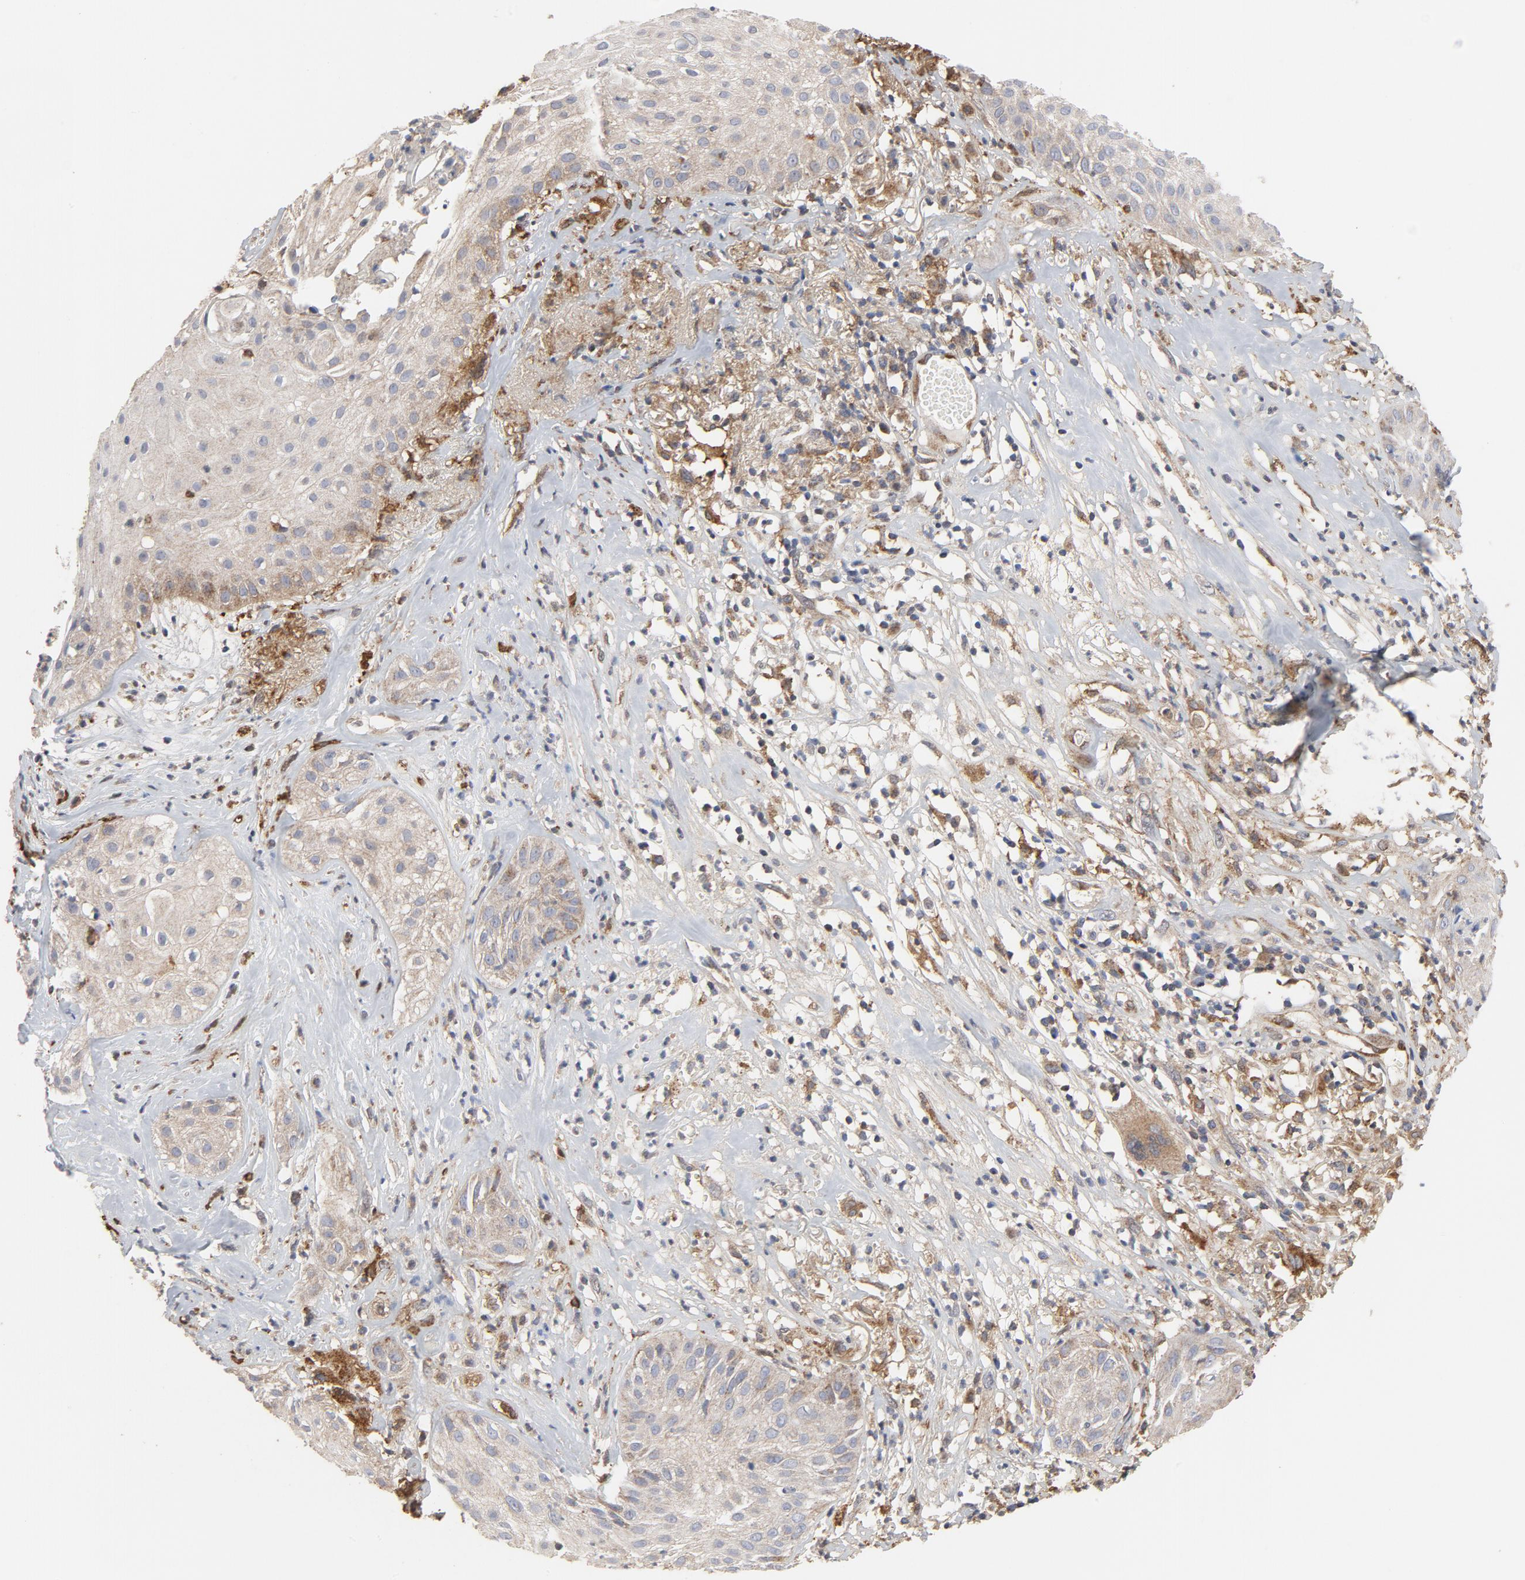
{"staining": {"intensity": "moderate", "quantity": "25%-75%", "location": "cytoplasmic/membranous"}, "tissue": "skin cancer", "cell_type": "Tumor cells", "image_type": "cancer", "snomed": [{"axis": "morphology", "description": "Squamous cell carcinoma, NOS"}, {"axis": "topography", "description": "Skin"}], "caption": "Immunohistochemical staining of human skin cancer (squamous cell carcinoma) demonstrates moderate cytoplasmic/membranous protein positivity in about 25%-75% of tumor cells.", "gene": "RAPGEF4", "patient": {"sex": "male", "age": 65}}